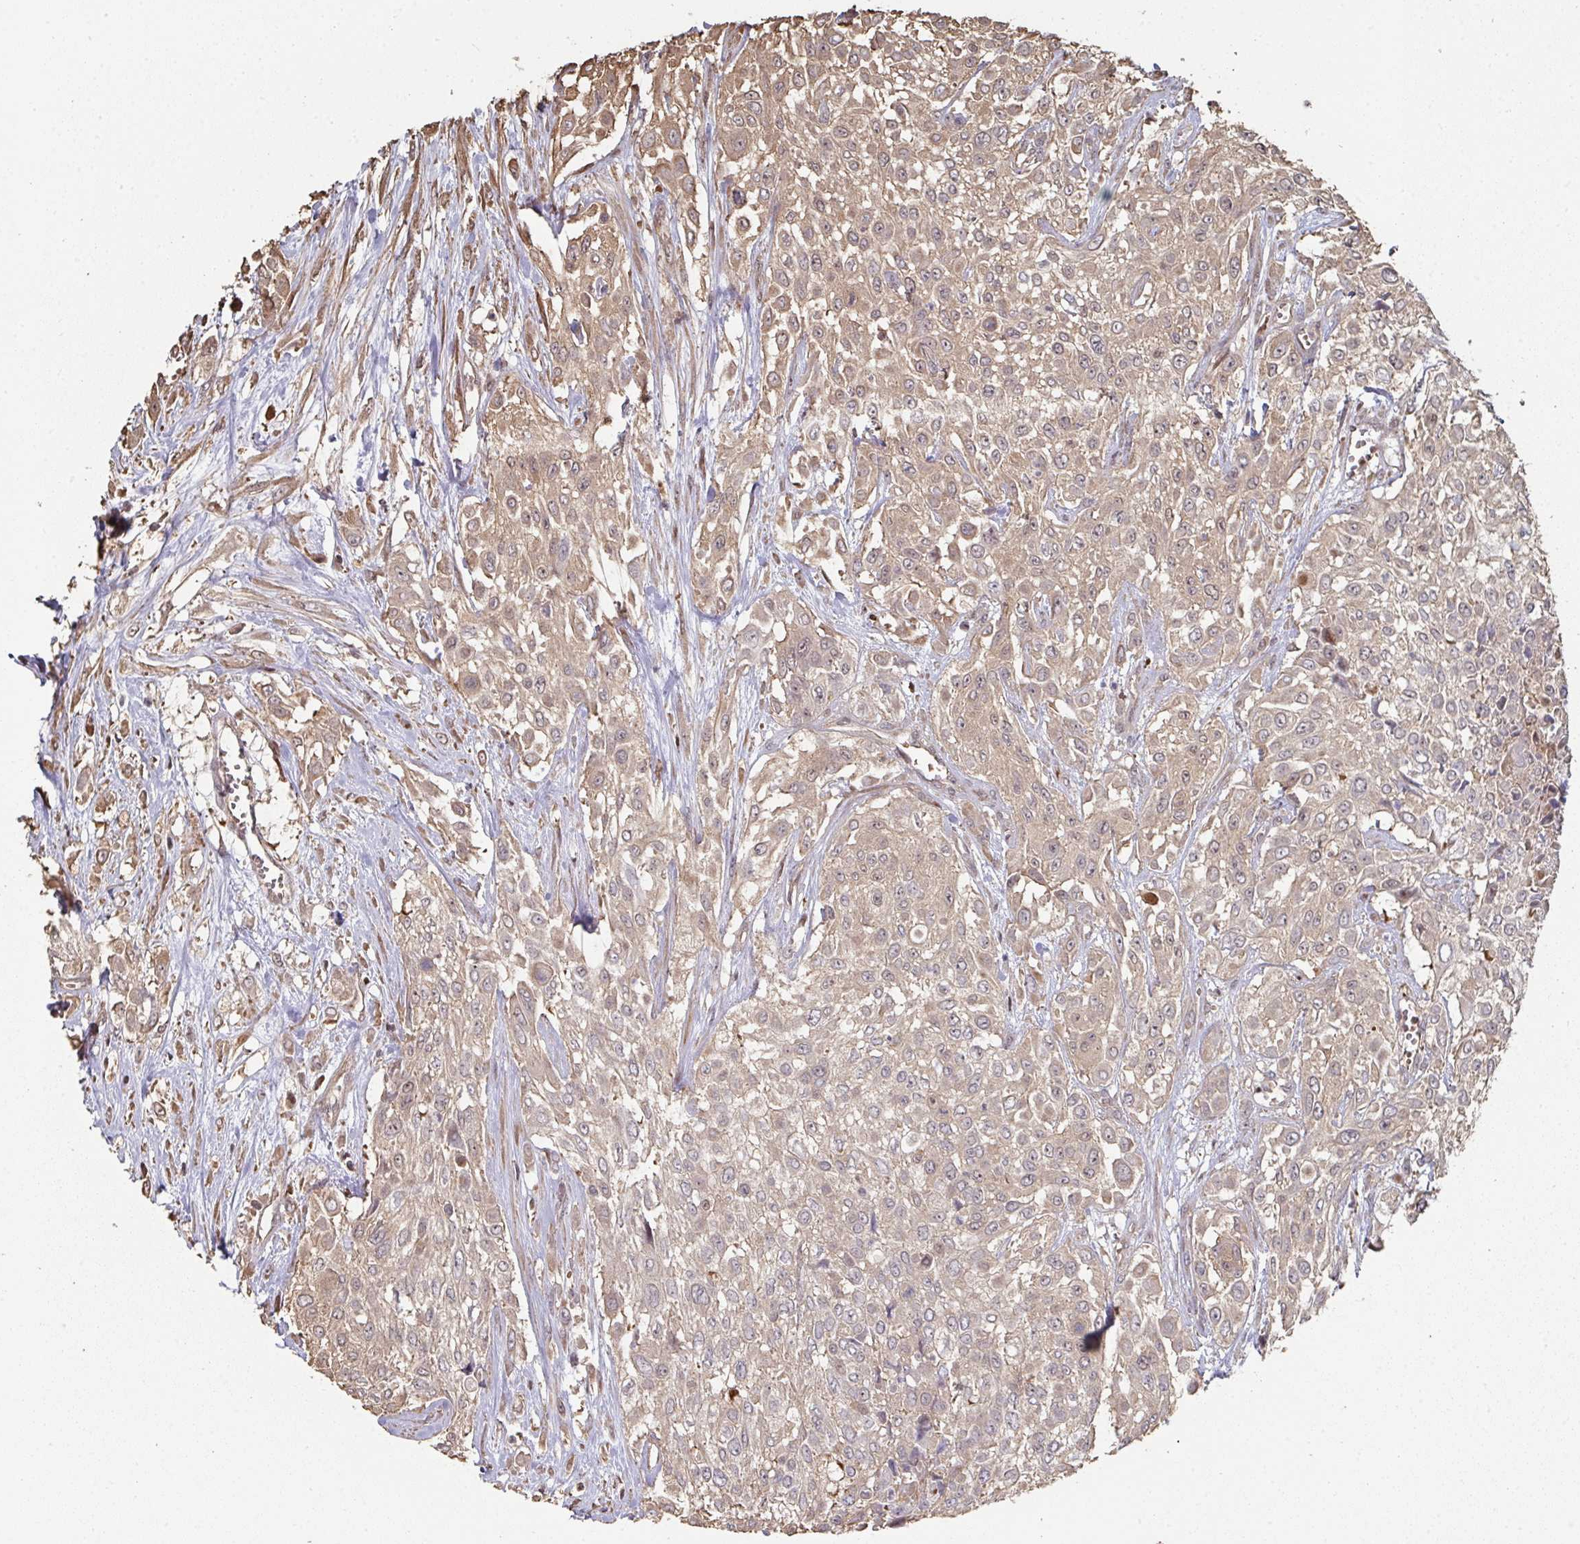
{"staining": {"intensity": "moderate", "quantity": ">75%", "location": "cytoplasmic/membranous"}, "tissue": "urothelial cancer", "cell_type": "Tumor cells", "image_type": "cancer", "snomed": [{"axis": "morphology", "description": "Urothelial carcinoma, High grade"}, {"axis": "topography", "description": "Urinary bladder"}], "caption": "IHC (DAB (3,3'-diaminobenzidine)) staining of urothelial carcinoma (high-grade) demonstrates moderate cytoplasmic/membranous protein expression in approximately >75% of tumor cells. (brown staining indicates protein expression, while blue staining denotes nuclei).", "gene": "CA7", "patient": {"sex": "male", "age": 57}}